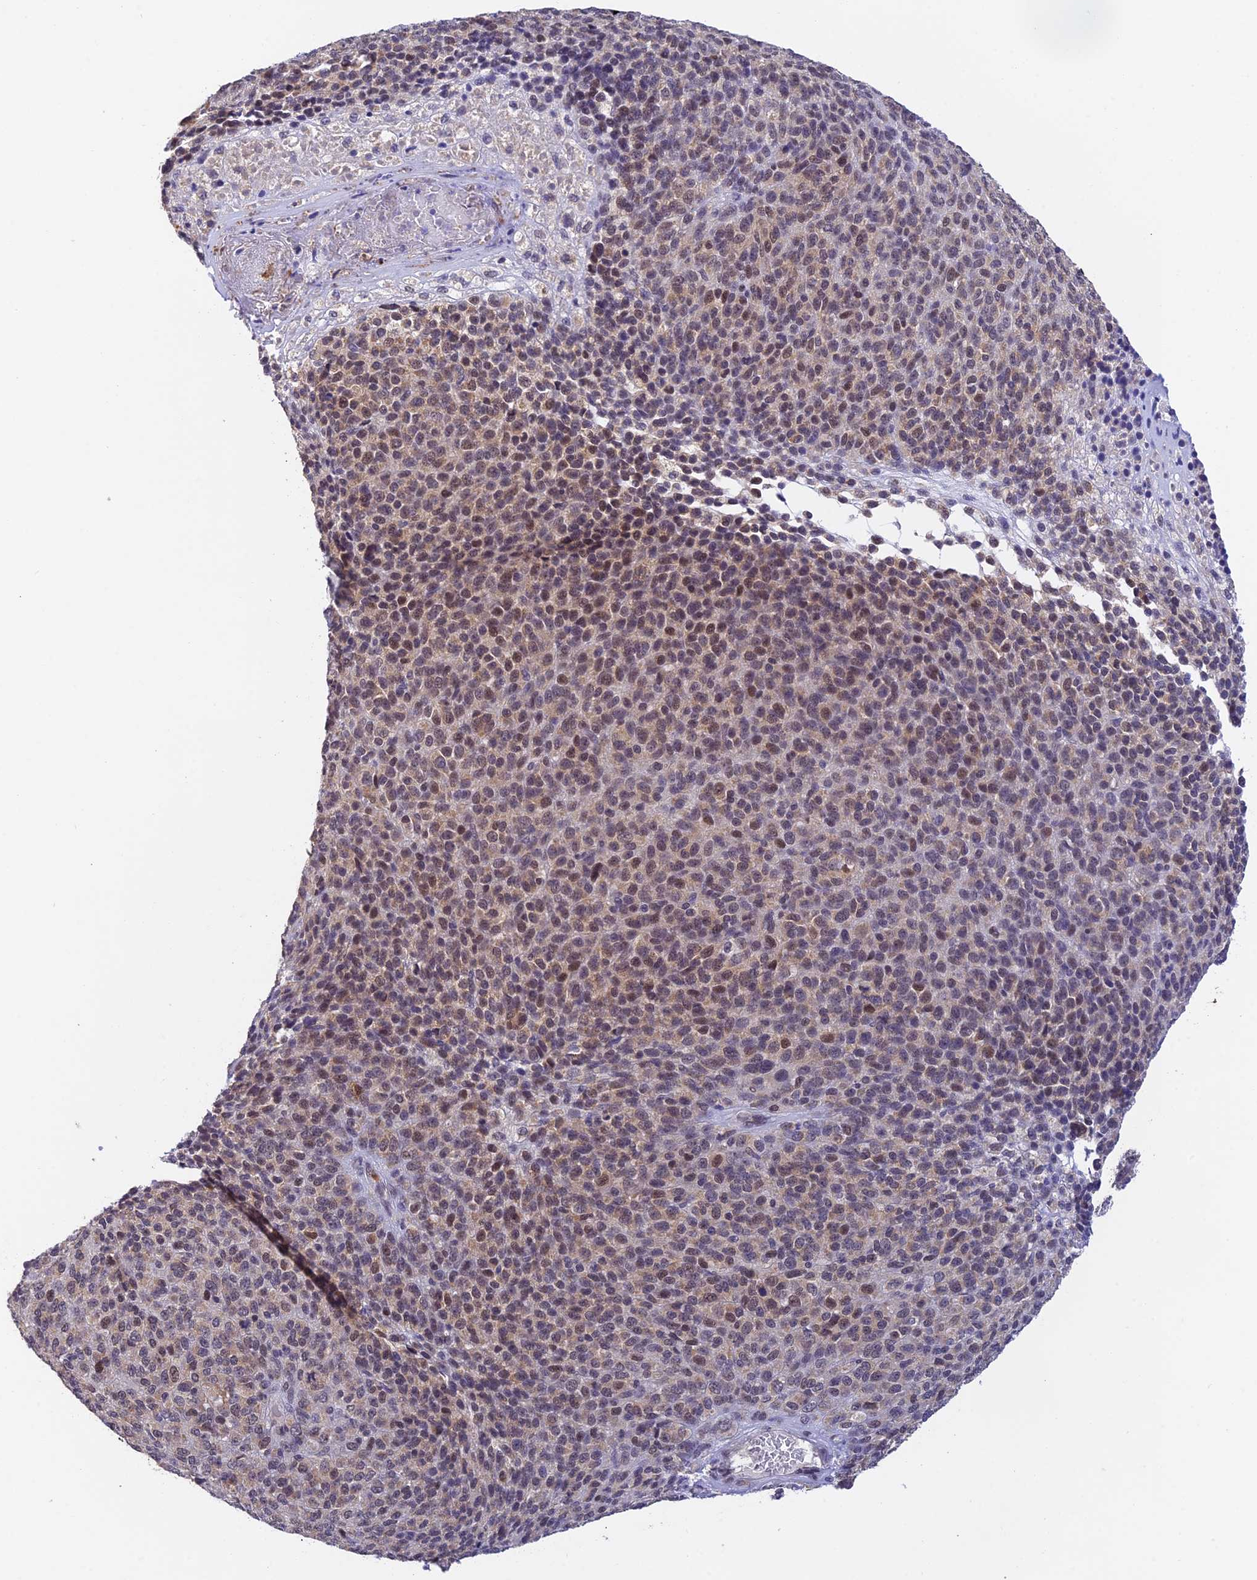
{"staining": {"intensity": "moderate", "quantity": "<25%", "location": "cytoplasmic/membranous,nuclear"}, "tissue": "melanoma", "cell_type": "Tumor cells", "image_type": "cancer", "snomed": [{"axis": "morphology", "description": "Malignant melanoma, Metastatic site"}, {"axis": "topography", "description": "Brain"}], "caption": "High-power microscopy captured an IHC image of malignant melanoma (metastatic site), revealing moderate cytoplasmic/membranous and nuclear positivity in about <25% of tumor cells. (brown staining indicates protein expression, while blue staining denotes nuclei).", "gene": "PEX16", "patient": {"sex": "female", "age": 56}}